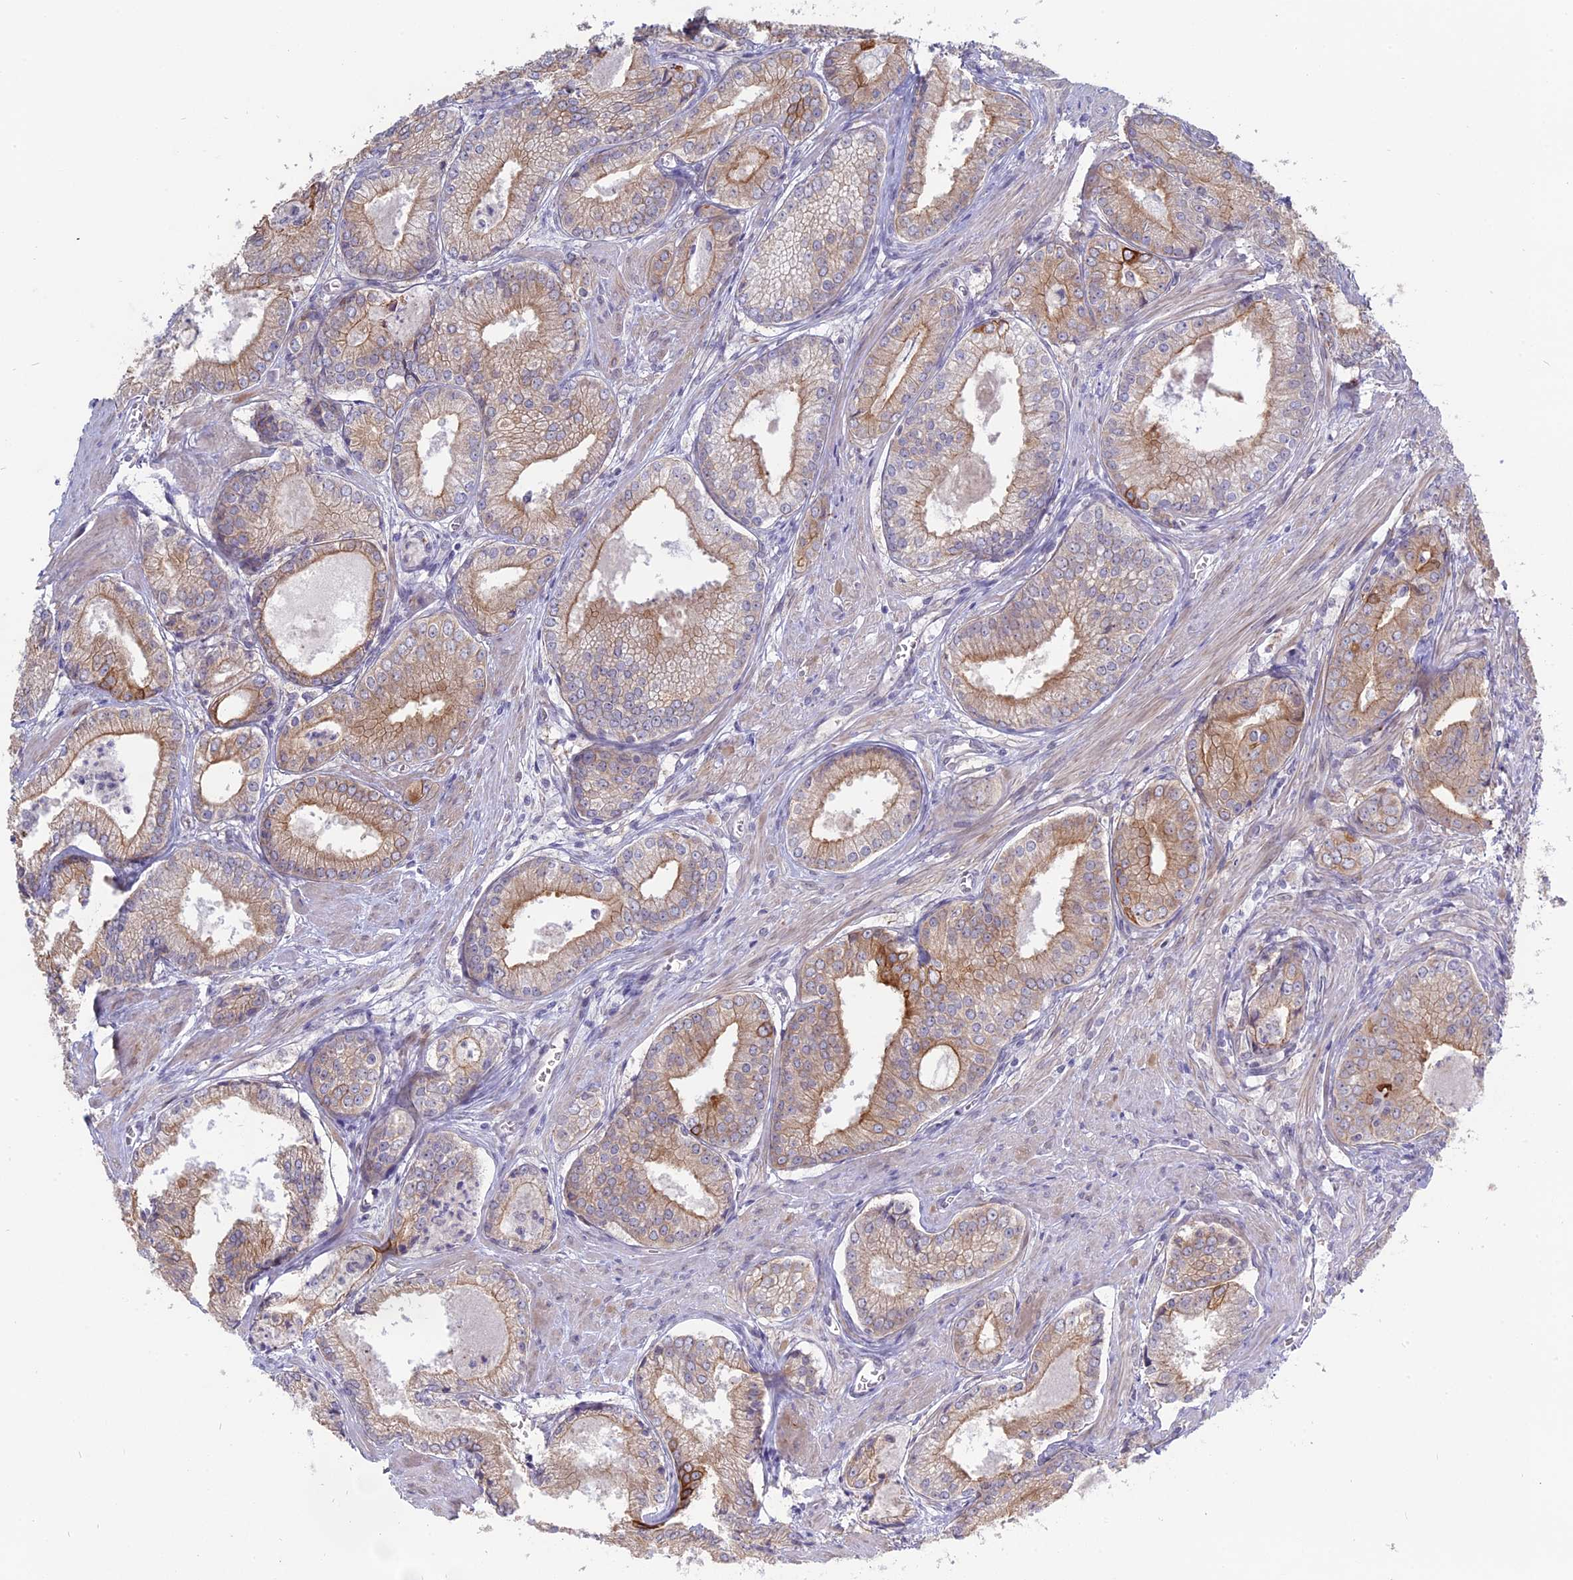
{"staining": {"intensity": "moderate", "quantity": ">75%", "location": "cytoplasmic/membranous"}, "tissue": "prostate cancer", "cell_type": "Tumor cells", "image_type": "cancer", "snomed": [{"axis": "morphology", "description": "Adenocarcinoma, Low grade"}, {"axis": "topography", "description": "Prostate"}], "caption": "Immunohistochemistry staining of prostate cancer (low-grade adenocarcinoma), which reveals medium levels of moderate cytoplasmic/membranous positivity in approximately >75% of tumor cells indicating moderate cytoplasmic/membranous protein expression. The staining was performed using DAB (brown) for protein detection and nuclei were counterstained in hematoxylin (blue).", "gene": "MYO5B", "patient": {"sex": "male", "age": 54}}